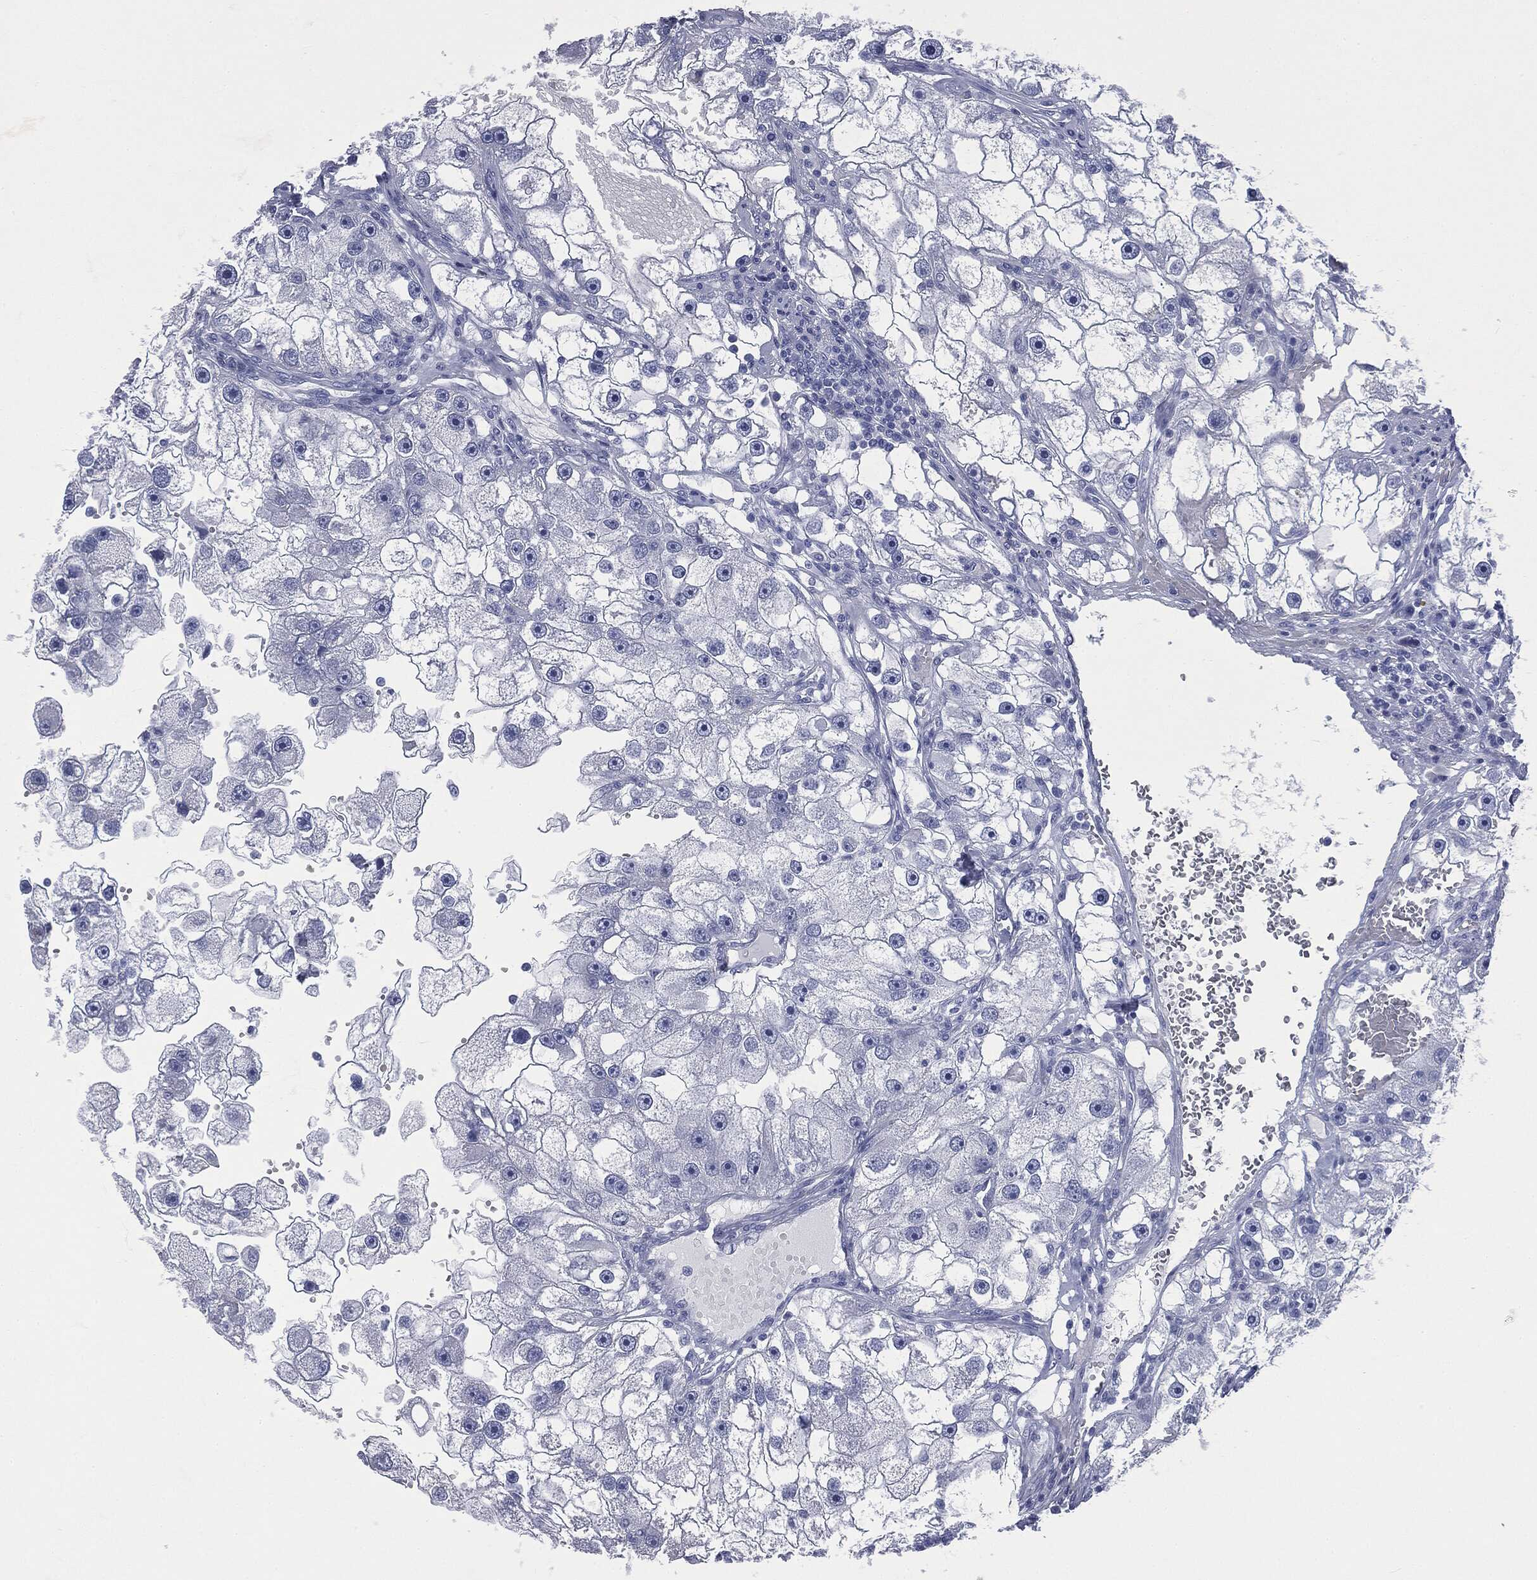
{"staining": {"intensity": "negative", "quantity": "none", "location": "none"}, "tissue": "renal cancer", "cell_type": "Tumor cells", "image_type": "cancer", "snomed": [{"axis": "morphology", "description": "Adenocarcinoma, NOS"}, {"axis": "topography", "description": "Kidney"}], "caption": "A histopathology image of renal adenocarcinoma stained for a protein exhibits no brown staining in tumor cells.", "gene": "ATP2A1", "patient": {"sex": "male", "age": 63}}